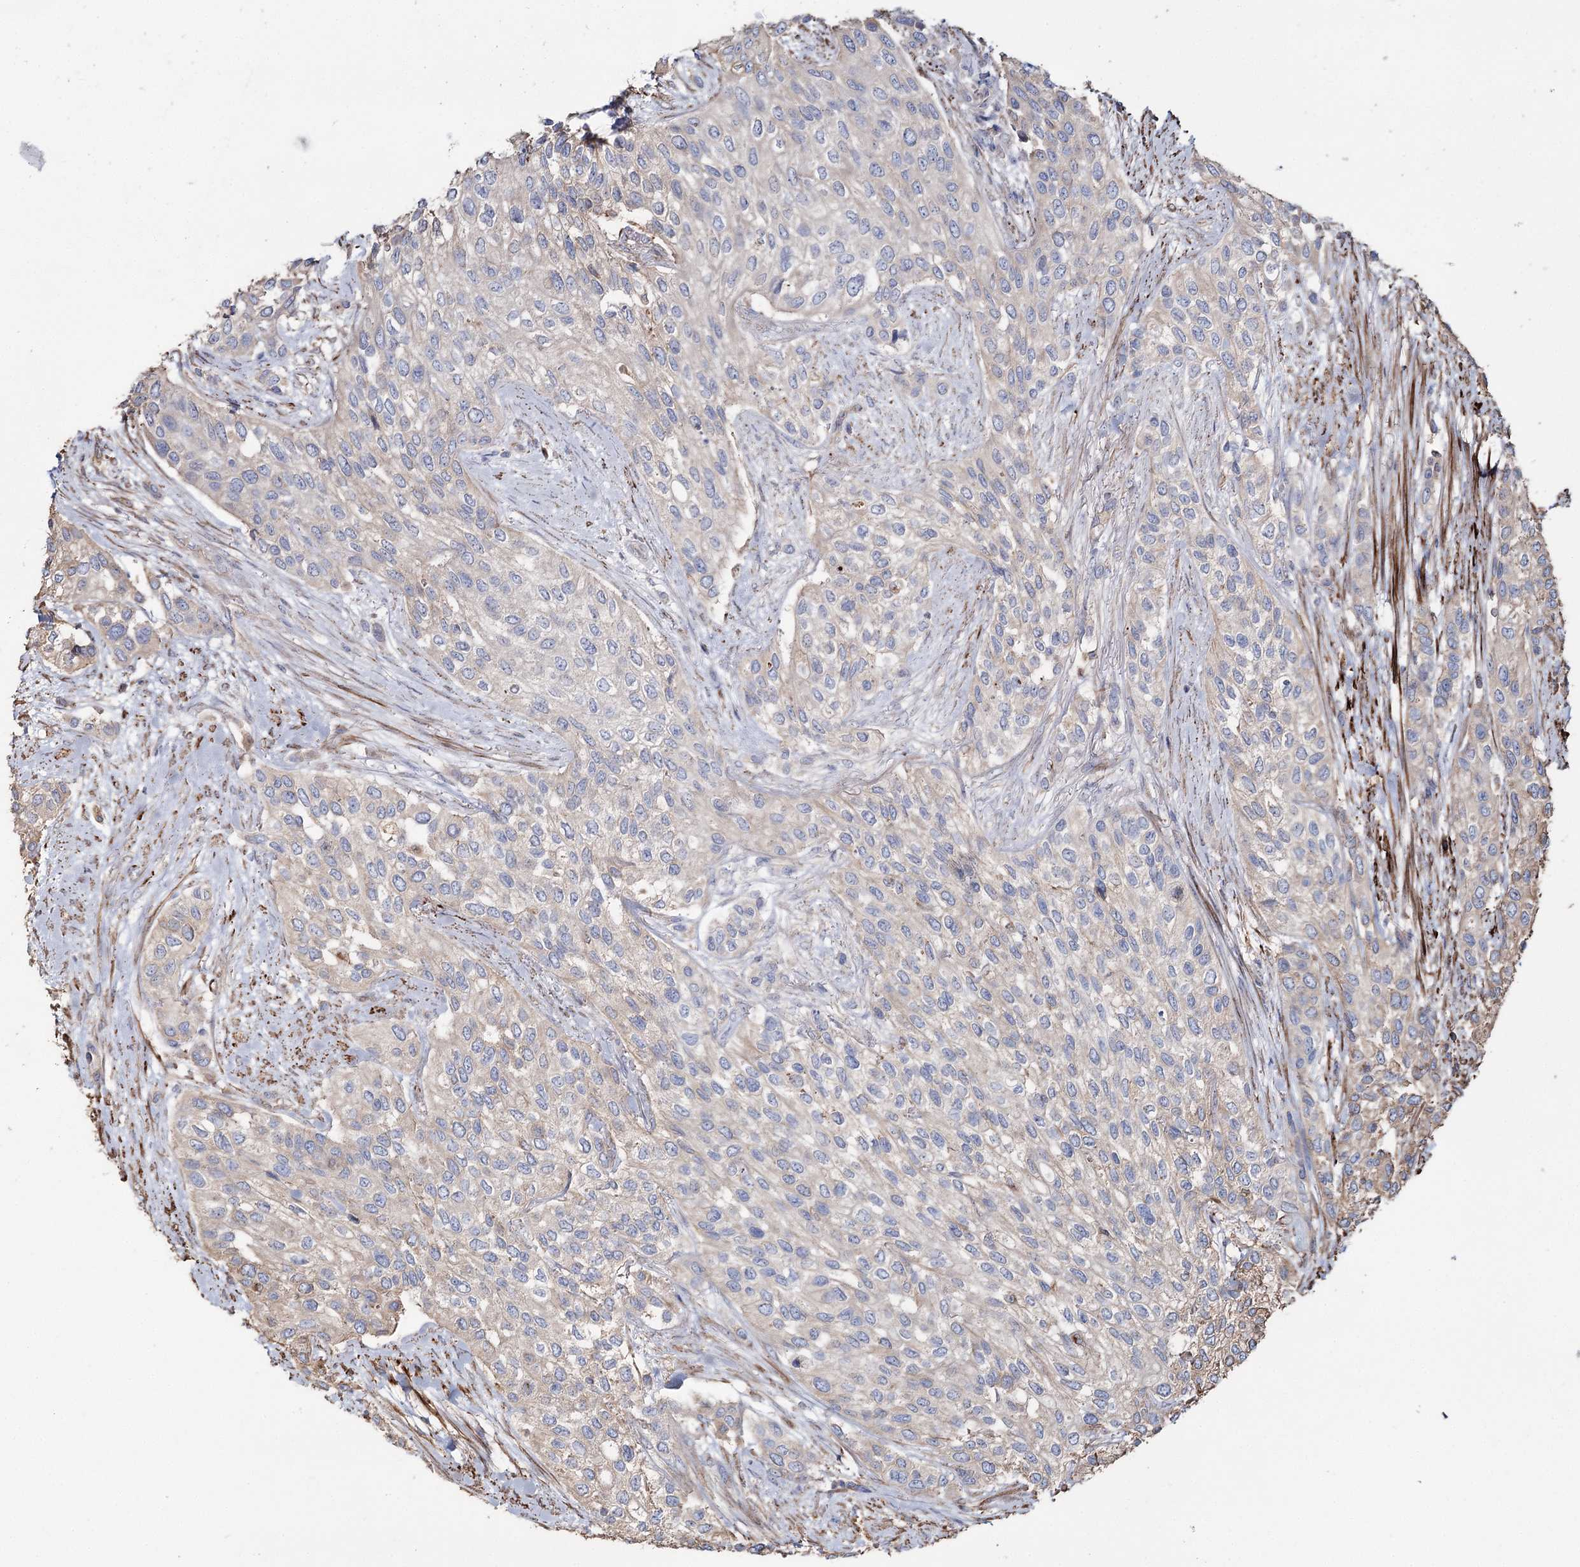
{"staining": {"intensity": "strong", "quantity": "25%-75%", "location": "cytoplasmic/membranous"}, "tissue": "urothelial cancer", "cell_type": "Tumor cells", "image_type": "cancer", "snomed": [{"axis": "morphology", "description": "Normal tissue, NOS"}, {"axis": "morphology", "description": "Urothelial carcinoma, High grade"}, {"axis": "topography", "description": "Vascular tissue"}, {"axis": "topography", "description": "Urinary bladder"}], "caption": "Immunohistochemistry (IHC) histopathology image of urothelial carcinoma (high-grade) stained for a protein (brown), which shows high levels of strong cytoplasmic/membranous expression in about 25%-75% of tumor cells.", "gene": "SUMF1", "patient": {"sex": "female", "age": 56}}